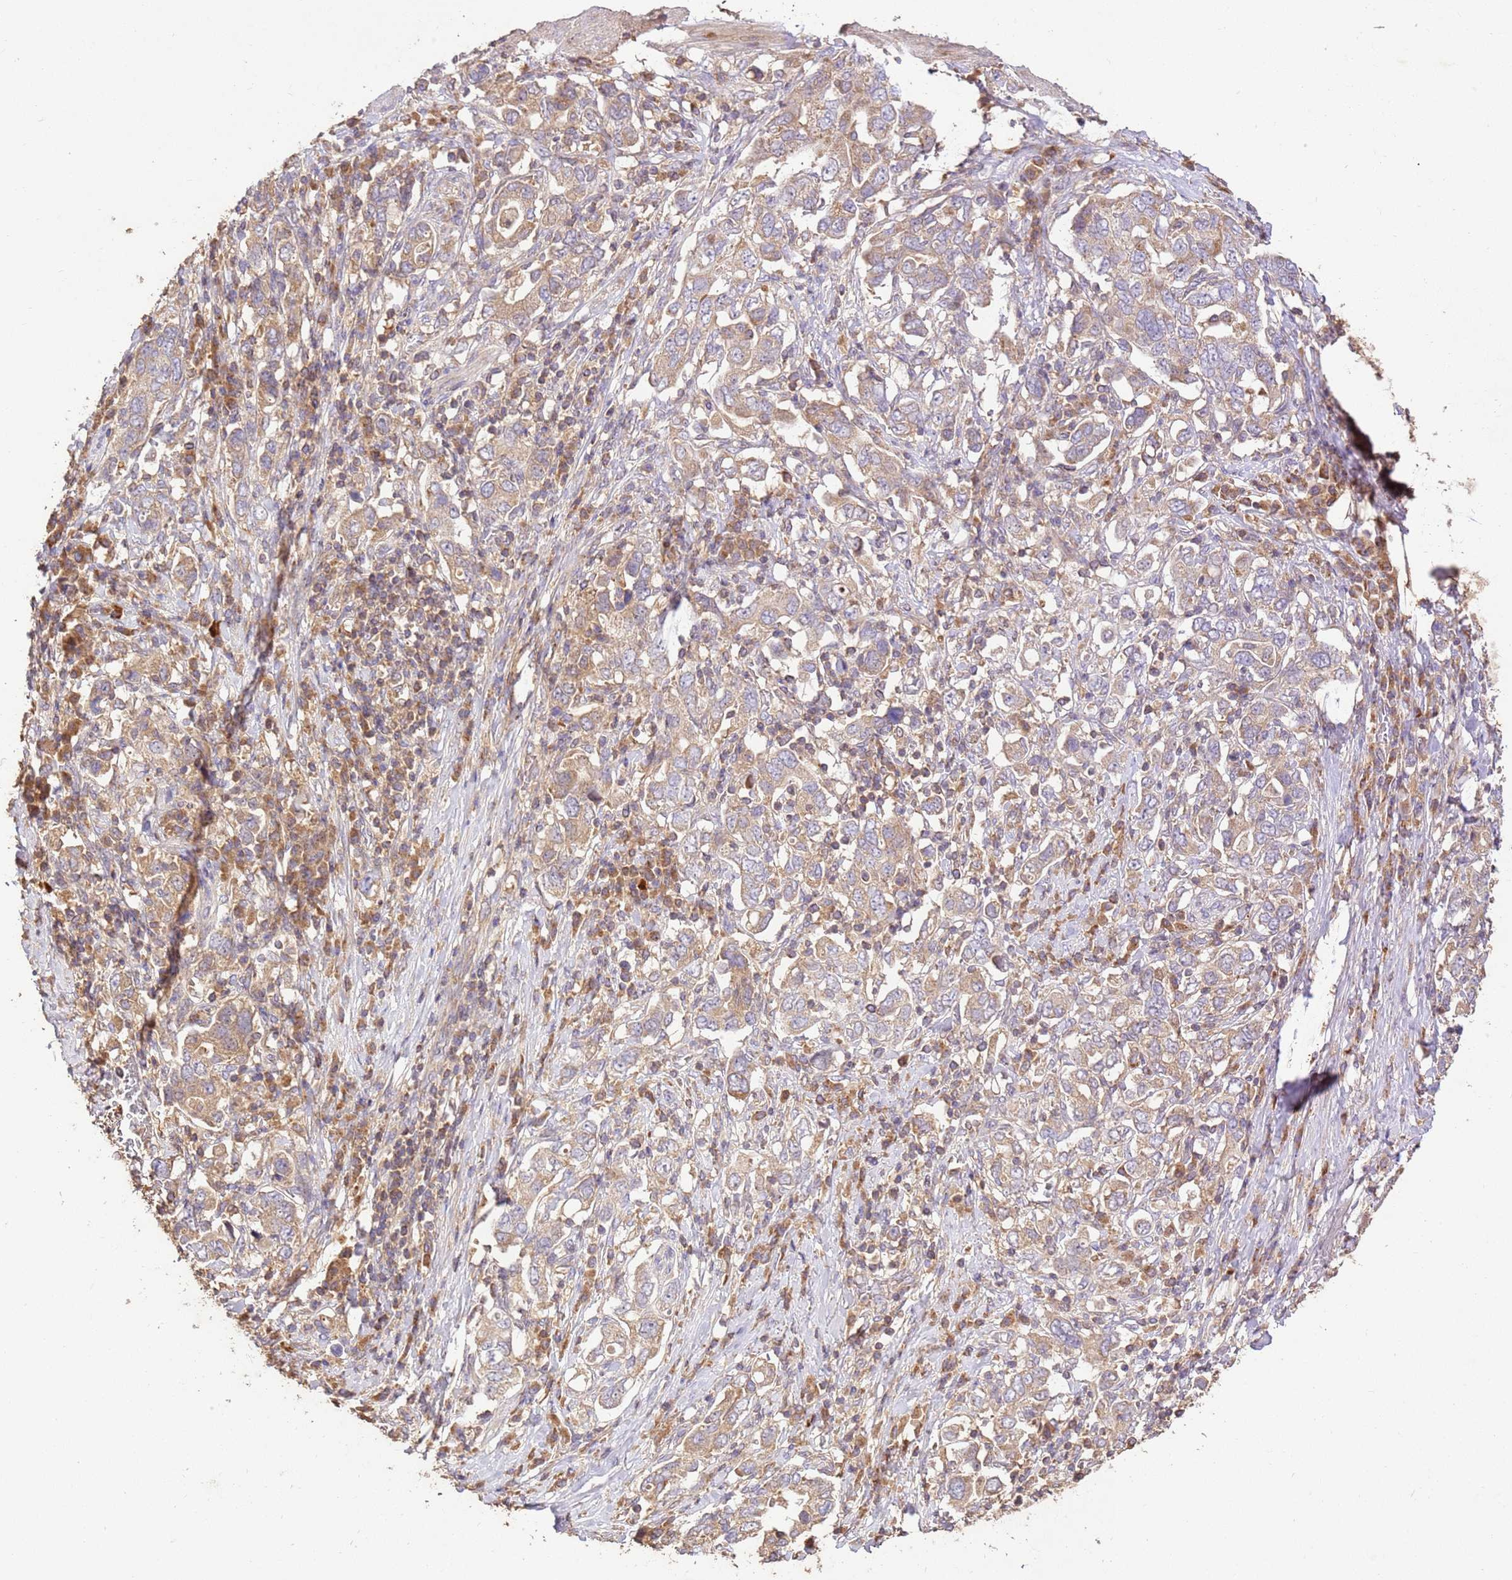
{"staining": {"intensity": "moderate", "quantity": "25%-75%", "location": "cytoplasmic/membranous"}, "tissue": "stomach cancer", "cell_type": "Tumor cells", "image_type": "cancer", "snomed": [{"axis": "morphology", "description": "Adenocarcinoma, NOS"}, {"axis": "topography", "description": "Stomach, upper"}, {"axis": "topography", "description": "Stomach"}], "caption": "Human stomach adenocarcinoma stained with a protein marker exhibits moderate staining in tumor cells.", "gene": "LRRC28", "patient": {"sex": "male", "age": 62}}